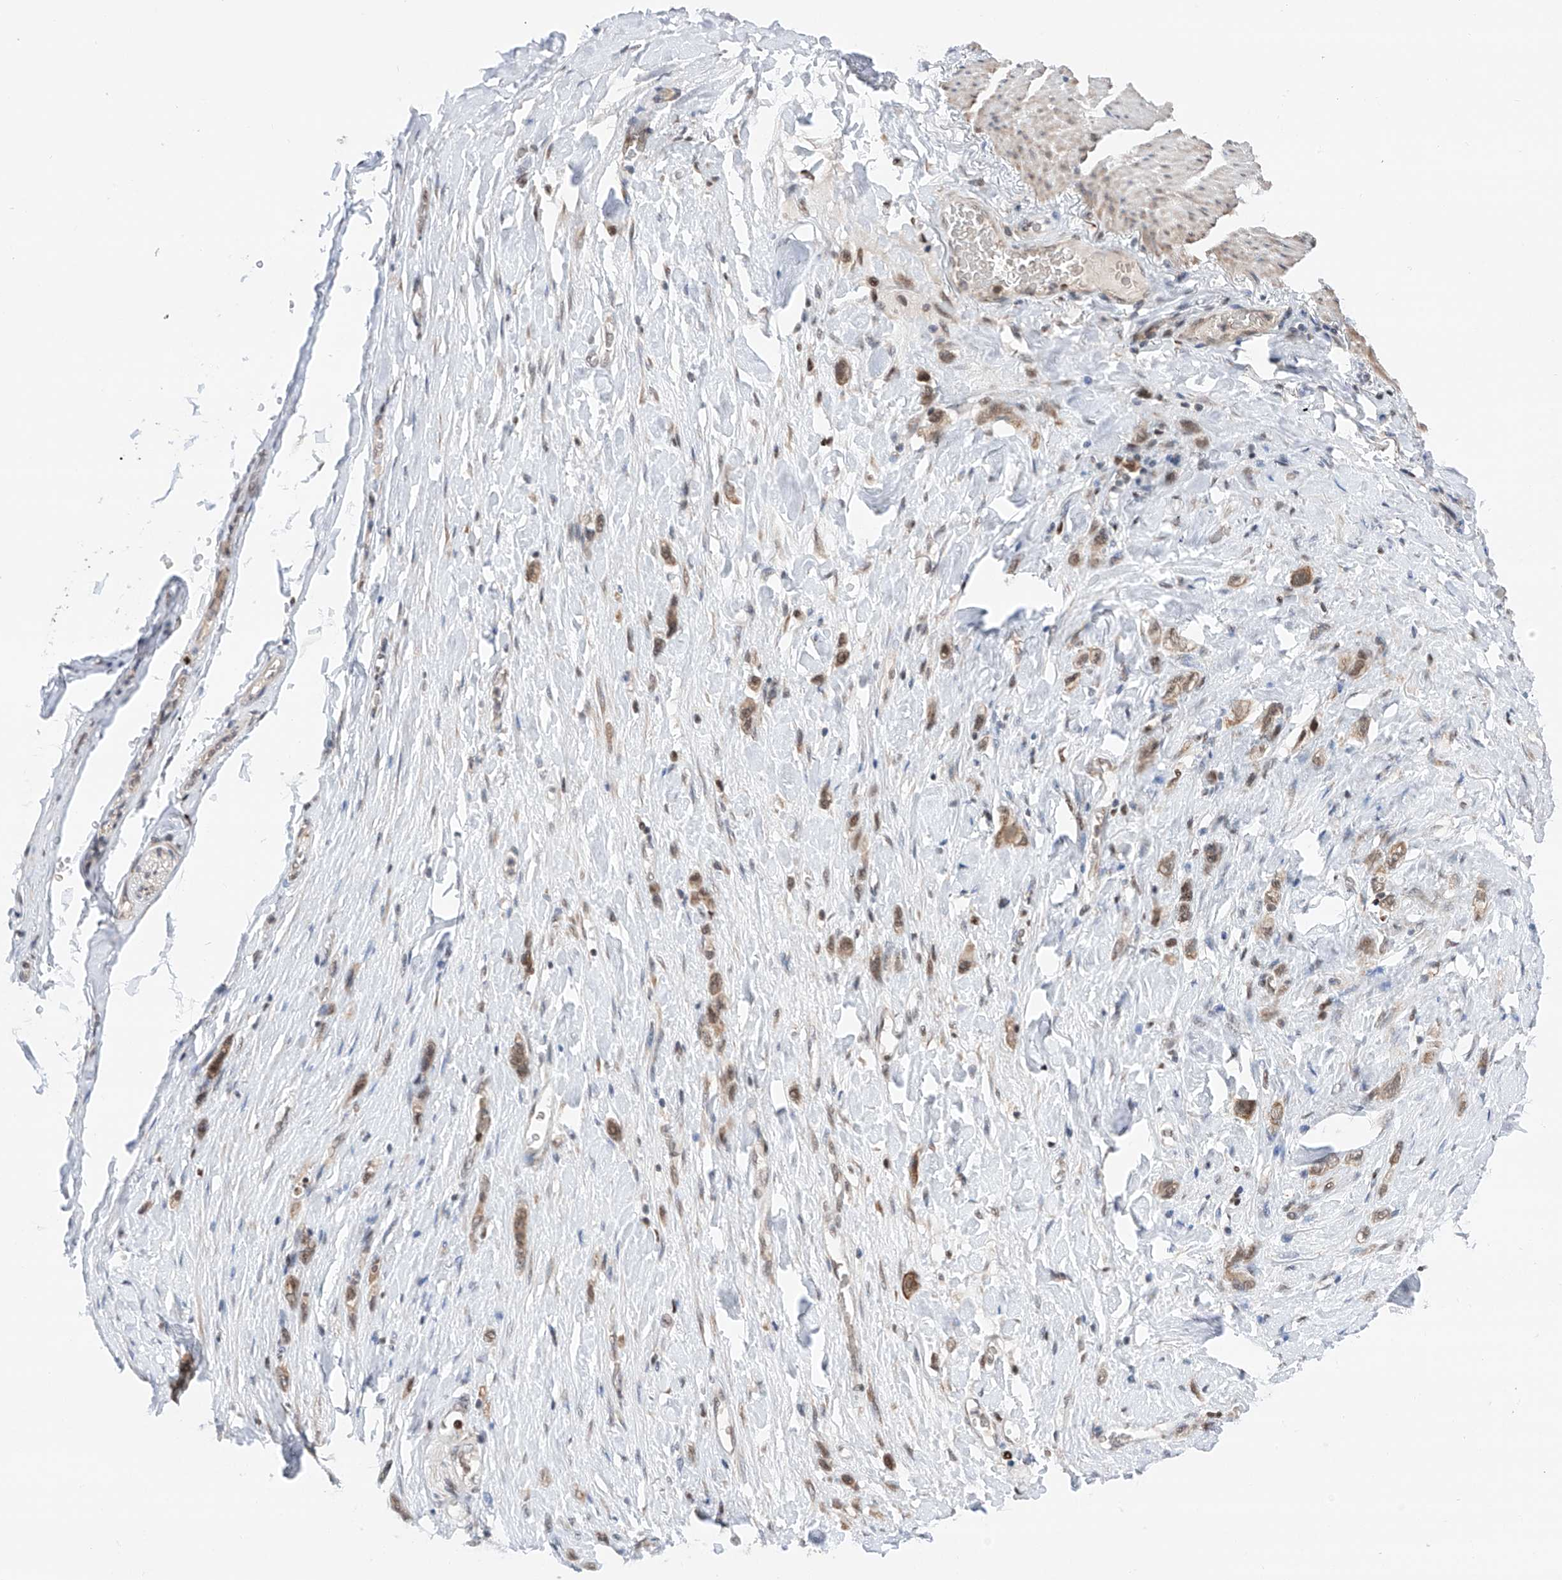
{"staining": {"intensity": "moderate", "quantity": ">75%", "location": "cytoplasmic/membranous,nuclear"}, "tissue": "stomach cancer", "cell_type": "Tumor cells", "image_type": "cancer", "snomed": [{"axis": "morphology", "description": "Adenocarcinoma, NOS"}, {"axis": "topography", "description": "Stomach"}], "caption": "Protein staining displays moderate cytoplasmic/membranous and nuclear staining in about >75% of tumor cells in stomach cancer.", "gene": "SNRNP200", "patient": {"sex": "female", "age": 65}}